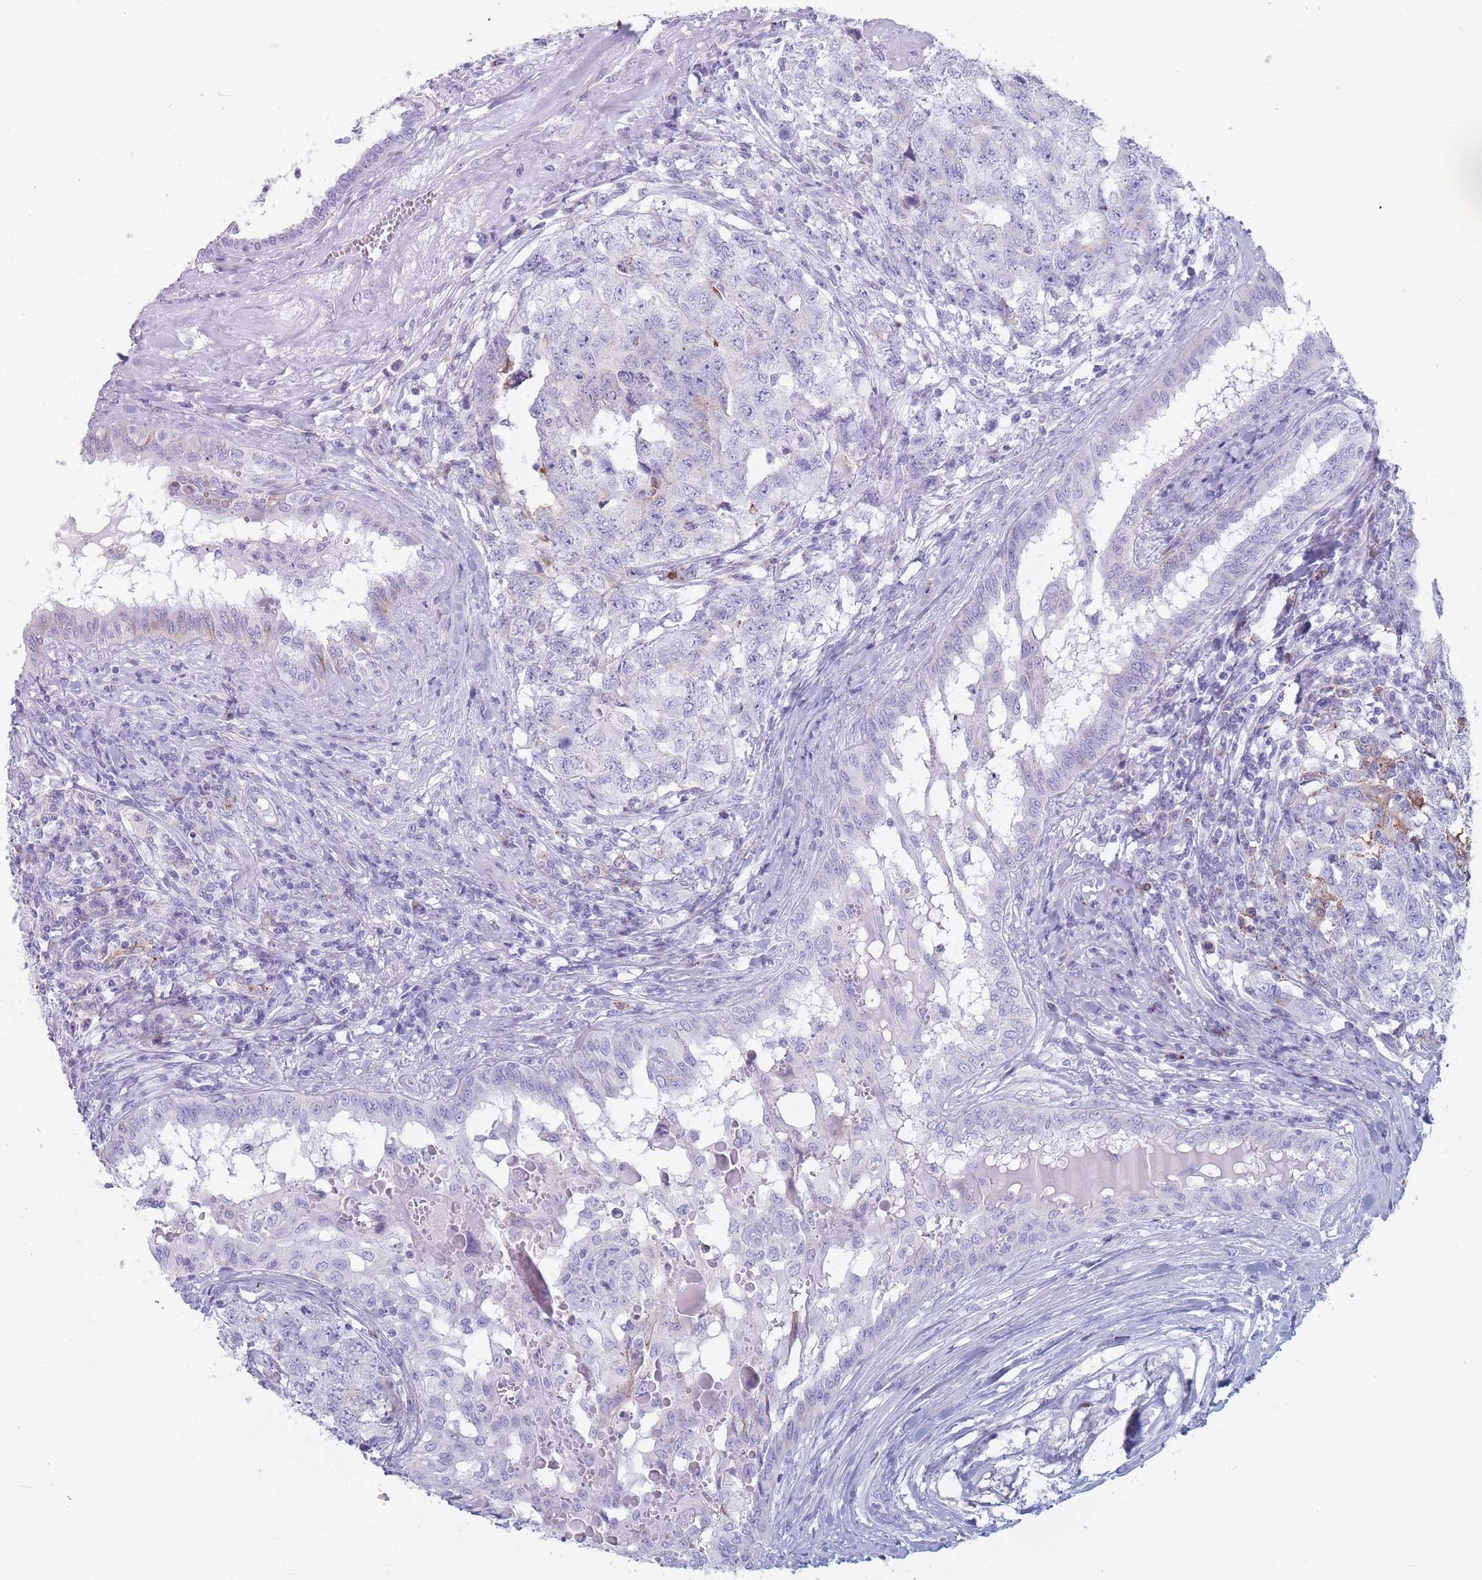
{"staining": {"intensity": "negative", "quantity": "none", "location": "none"}, "tissue": "testis cancer", "cell_type": "Tumor cells", "image_type": "cancer", "snomed": [{"axis": "morphology", "description": "Carcinoma, Embryonal, NOS"}, {"axis": "topography", "description": "Testis"}], "caption": "DAB immunohistochemical staining of human testis cancer displays no significant staining in tumor cells.", "gene": "ST3GAL5", "patient": {"sex": "male", "age": 31}}